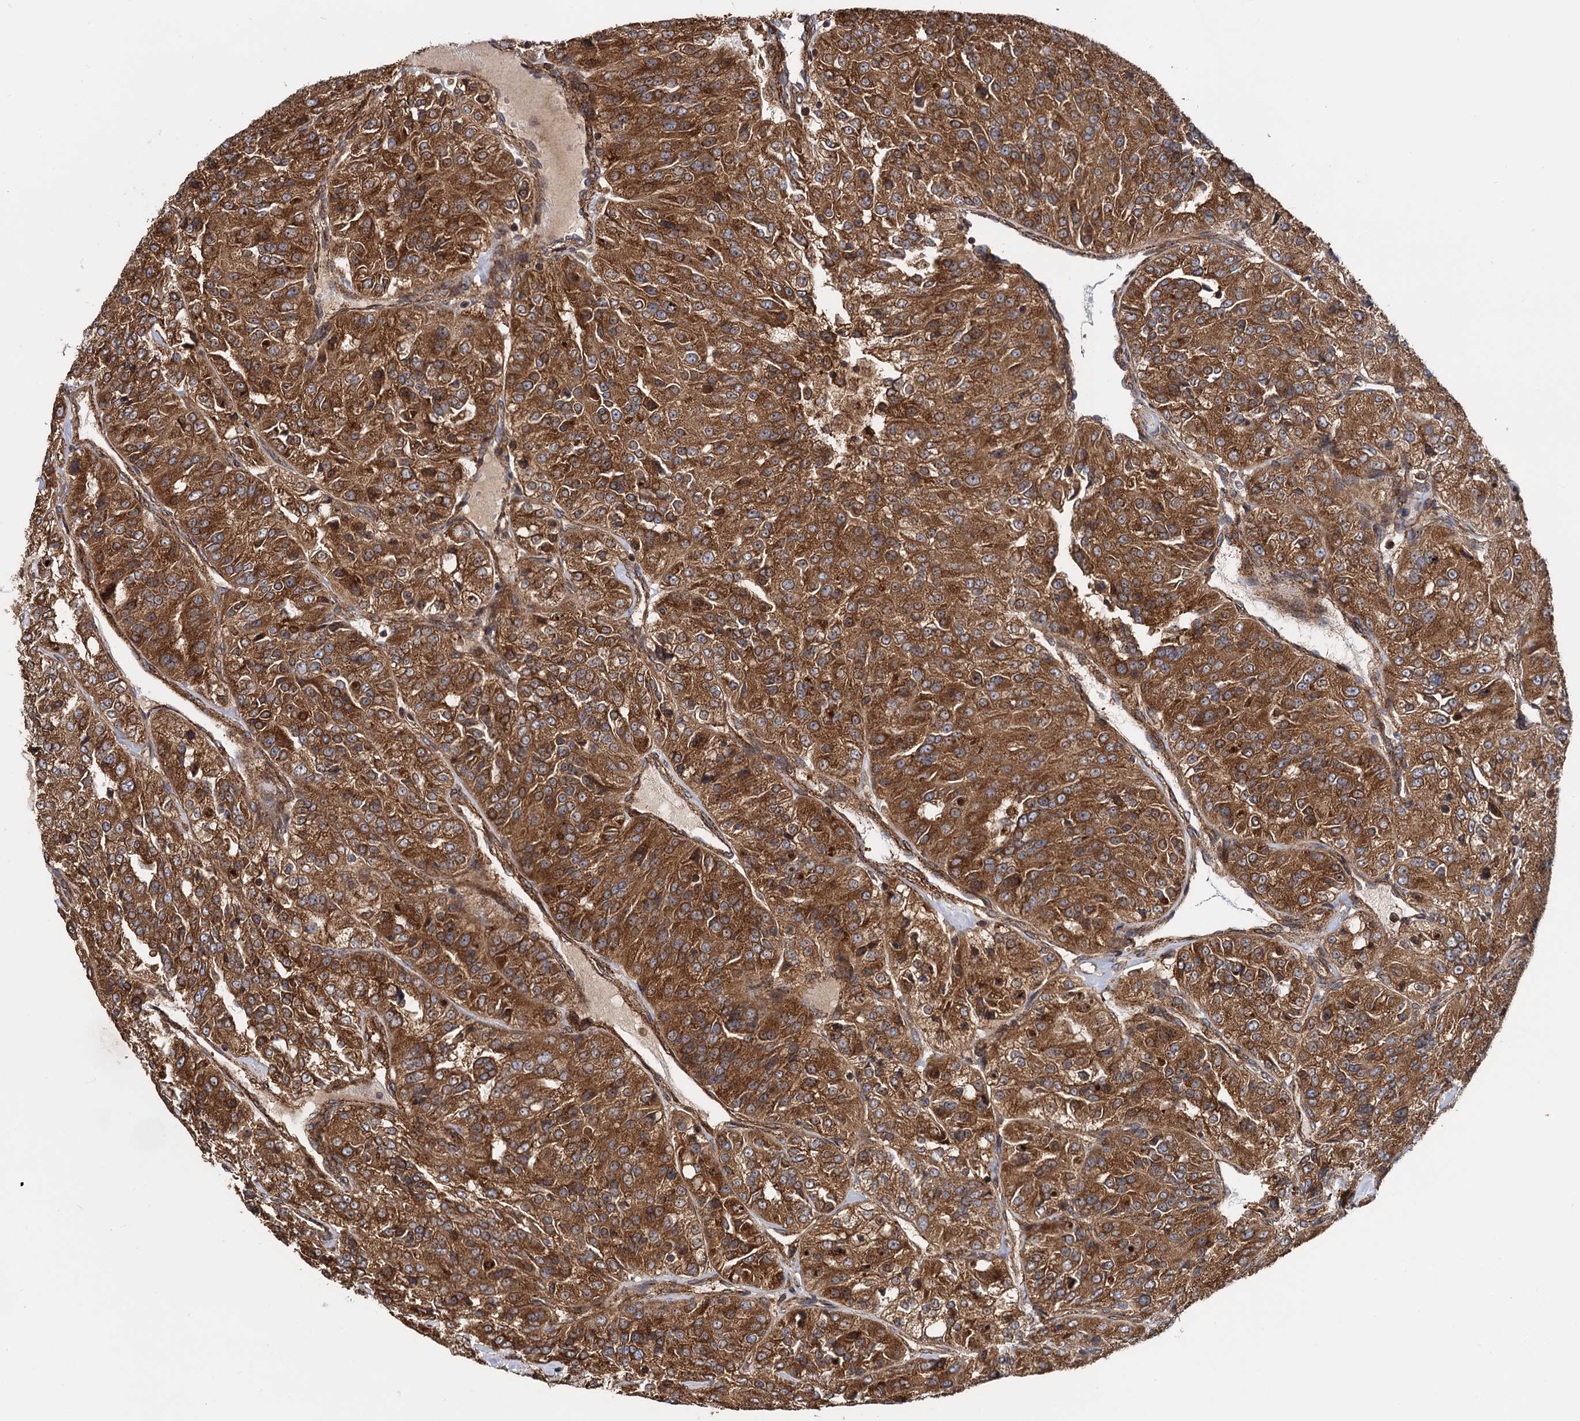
{"staining": {"intensity": "strong", "quantity": ">75%", "location": "cytoplasmic/membranous"}, "tissue": "renal cancer", "cell_type": "Tumor cells", "image_type": "cancer", "snomed": [{"axis": "morphology", "description": "Adenocarcinoma, NOS"}, {"axis": "topography", "description": "Kidney"}], "caption": "Protein expression analysis of renal cancer (adenocarcinoma) demonstrates strong cytoplasmic/membranous staining in about >75% of tumor cells.", "gene": "ATP8B4", "patient": {"sex": "female", "age": 63}}